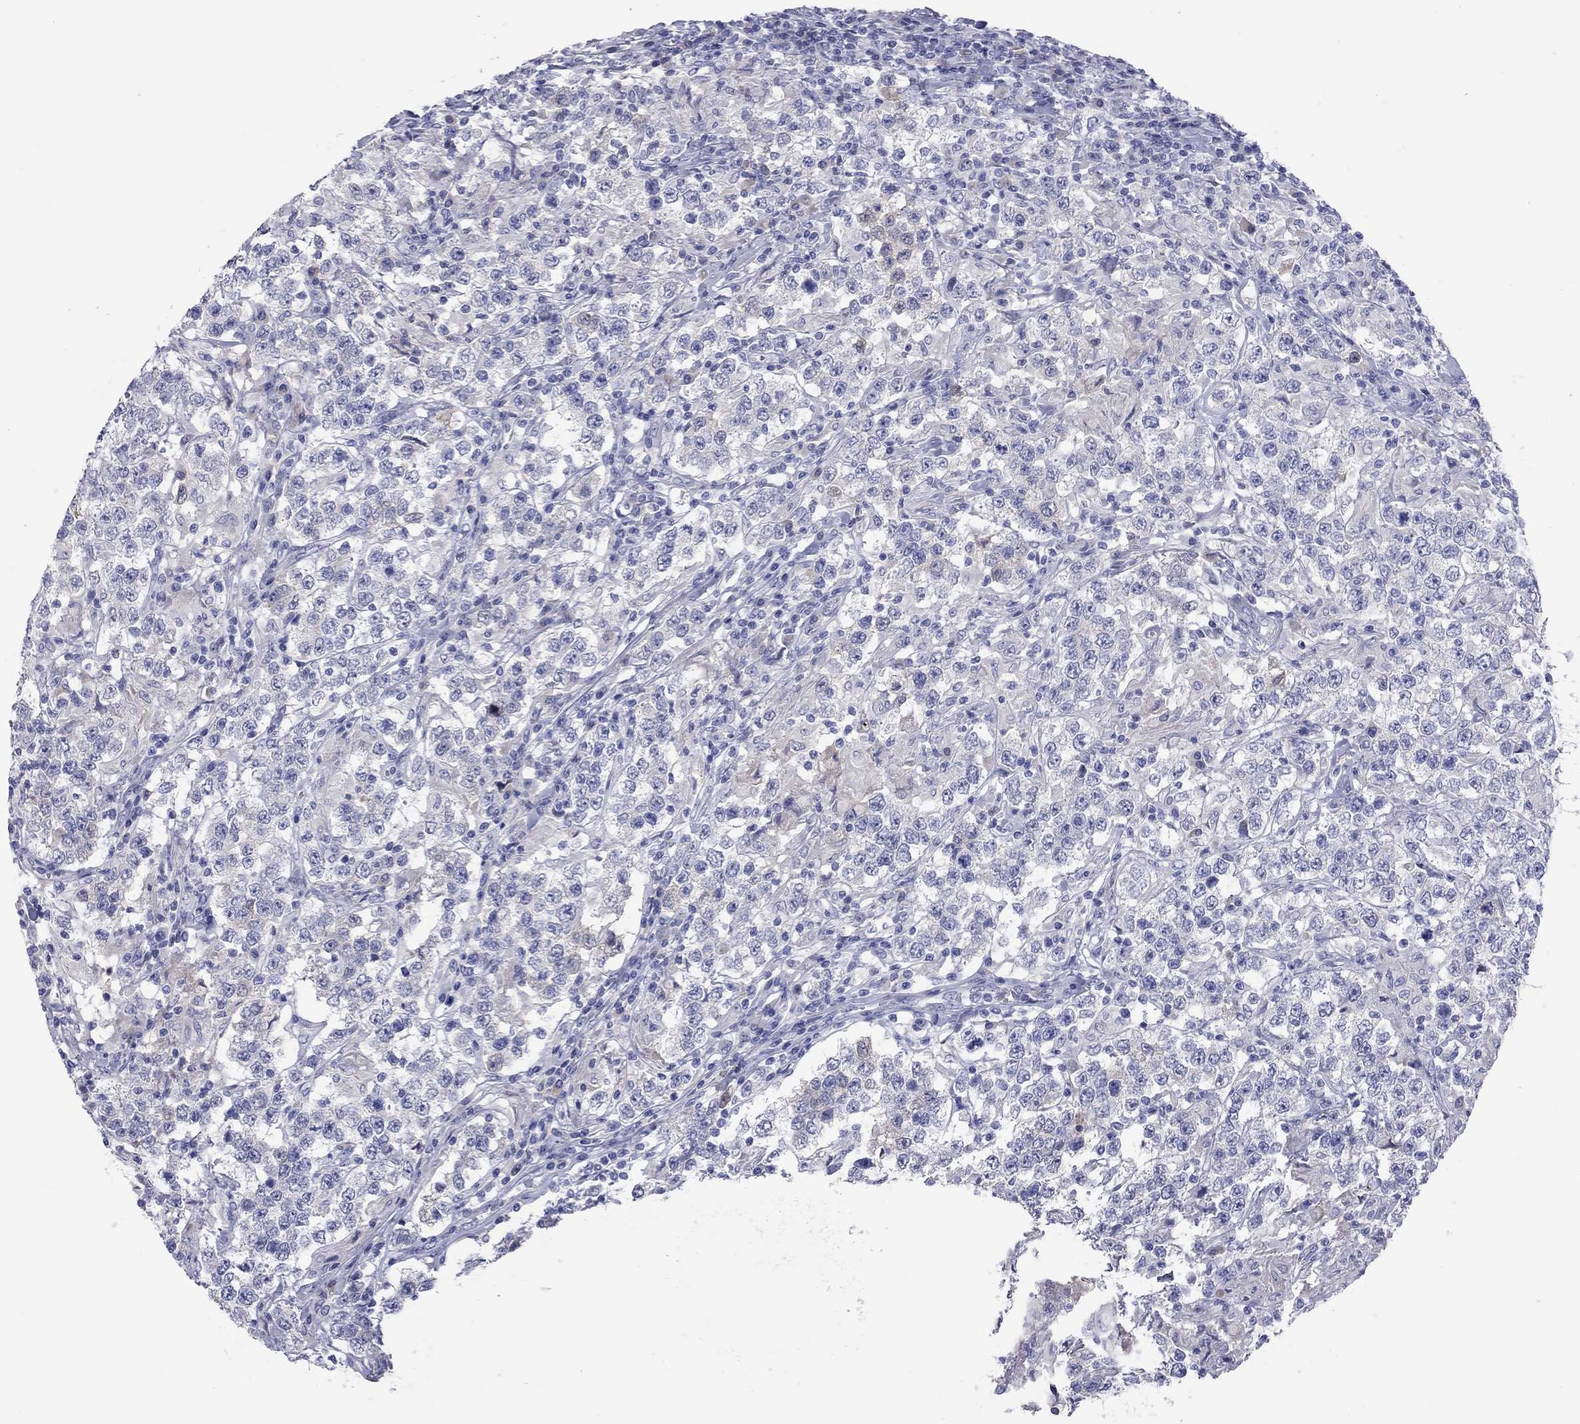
{"staining": {"intensity": "negative", "quantity": "none", "location": "none"}, "tissue": "testis cancer", "cell_type": "Tumor cells", "image_type": "cancer", "snomed": [{"axis": "morphology", "description": "Seminoma, NOS"}, {"axis": "morphology", "description": "Carcinoma, Embryonal, NOS"}, {"axis": "topography", "description": "Testis"}], "caption": "Immunohistochemistry (IHC) of testis cancer (embryonal carcinoma) displays no staining in tumor cells. The staining was performed using DAB (3,3'-diaminobenzidine) to visualize the protein expression in brown, while the nuclei were stained in blue with hematoxylin (Magnification: 20x).", "gene": "ST7L", "patient": {"sex": "male", "age": 41}}